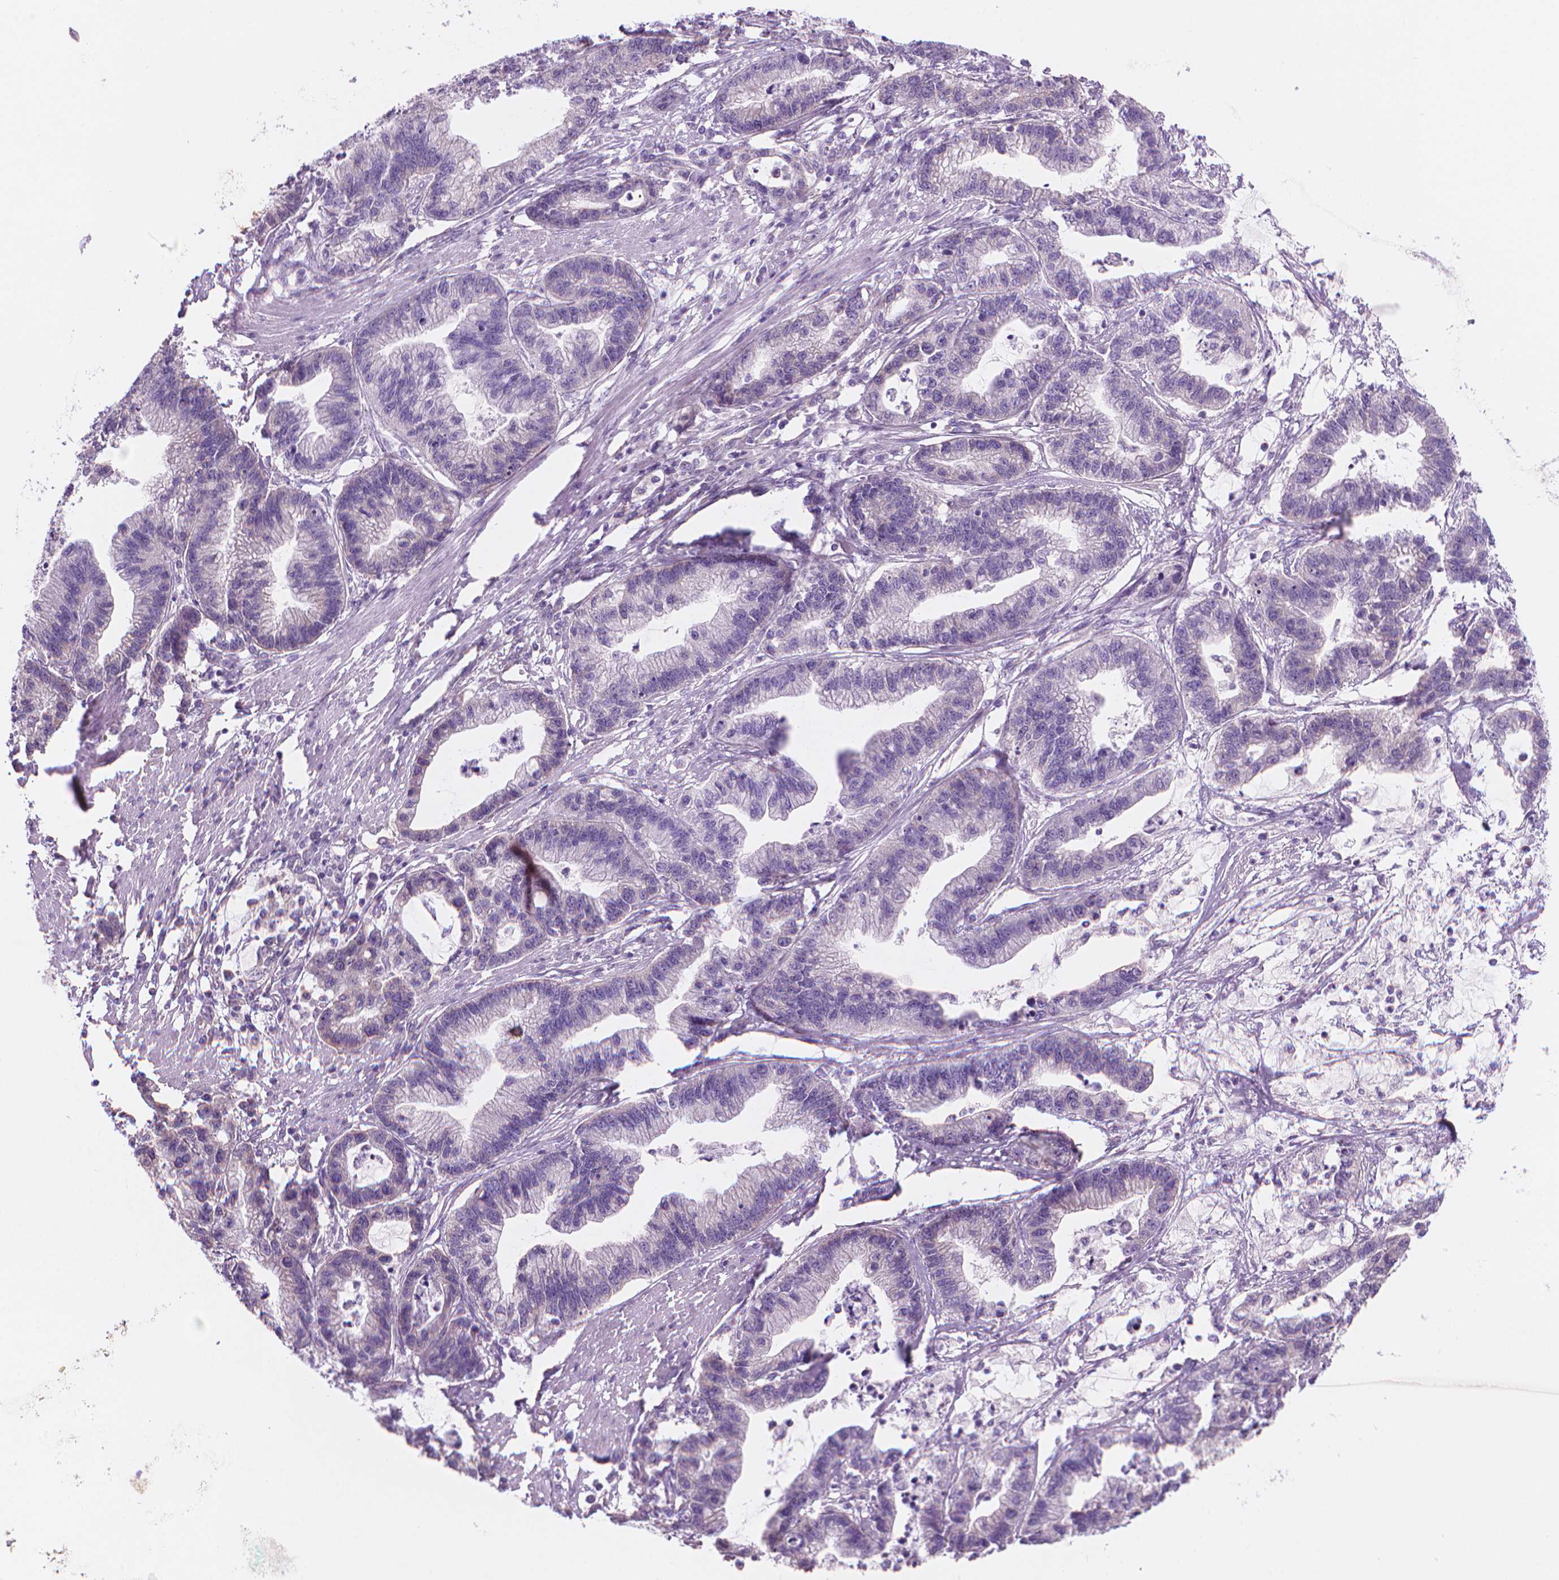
{"staining": {"intensity": "weak", "quantity": "<25%", "location": "cytoplasmic/membranous"}, "tissue": "stomach cancer", "cell_type": "Tumor cells", "image_type": "cancer", "snomed": [{"axis": "morphology", "description": "Adenocarcinoma, NOS"}, {"axis": "topography", "description": "Stomach"}], "caption": "Histopathology image shows no protein expression in tumor cells of stomach adenocarcinoma tissue.", "gene": "ENSG00000187186", "patient": {"sex": "male", "age": 83}}